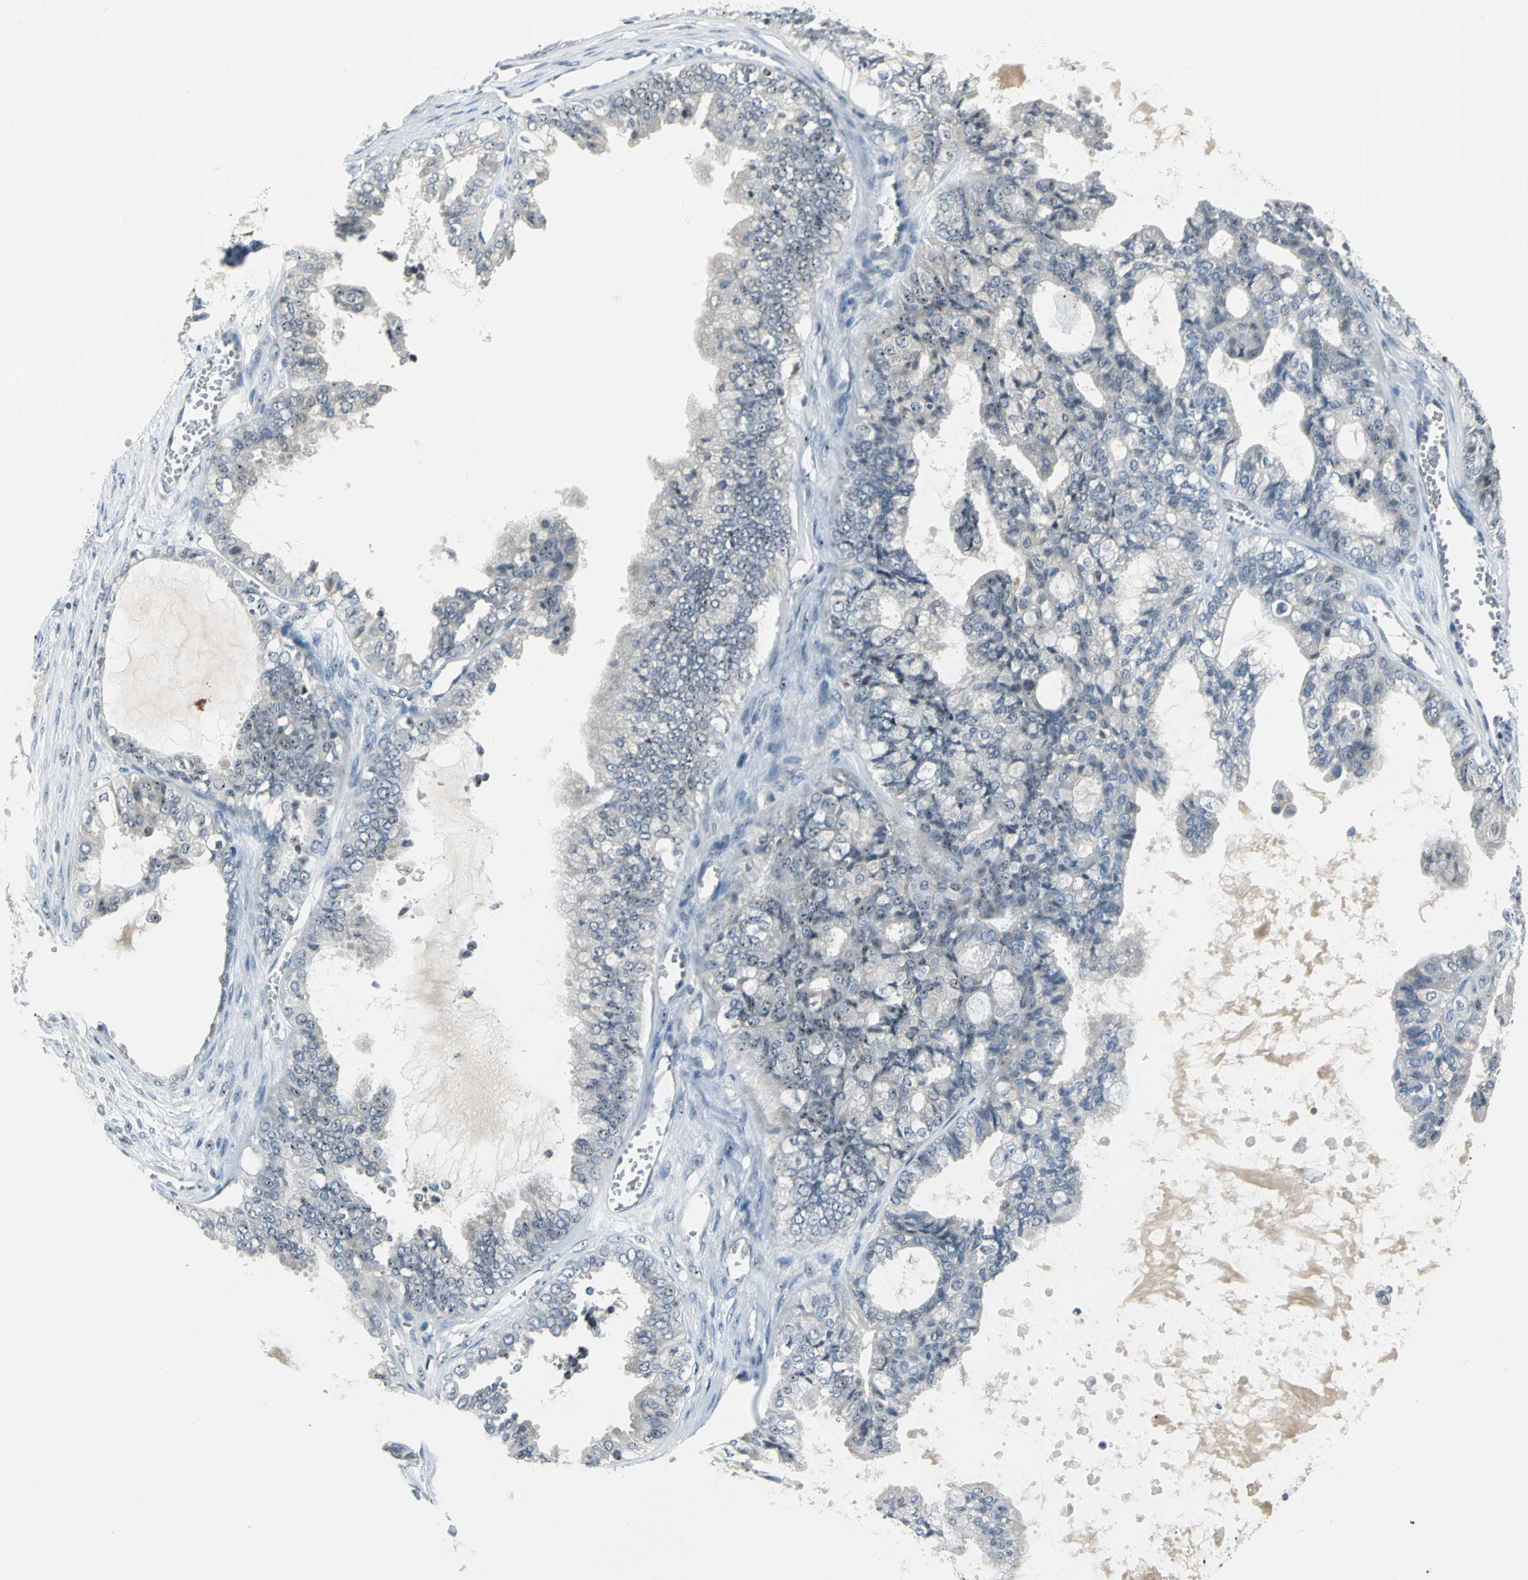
{"staining": {"intensity": "strong", "quantity": "25%-75%", "location": "nuclear"}, "tissue": "ovarian cancer", "cell_type": "Tumor cells", "image_type": "cancer", "snomed": [{"axis": "morphology", "description": "Carcinoma, NOS"}, {"axis": "morphology", "description": "Carcinoma, endometroid"}, {"axis": "topography", "description": "Ovary"}], "caption": "The image reveals immunohistochemical staining of ovarian cancer (endometroid carcinoma). There is strong nuclear staining is identified in about 25%-75% of tumor cells.", "gene": "MYBBP1A", "patient": {"sex": "female", "age": 50}}